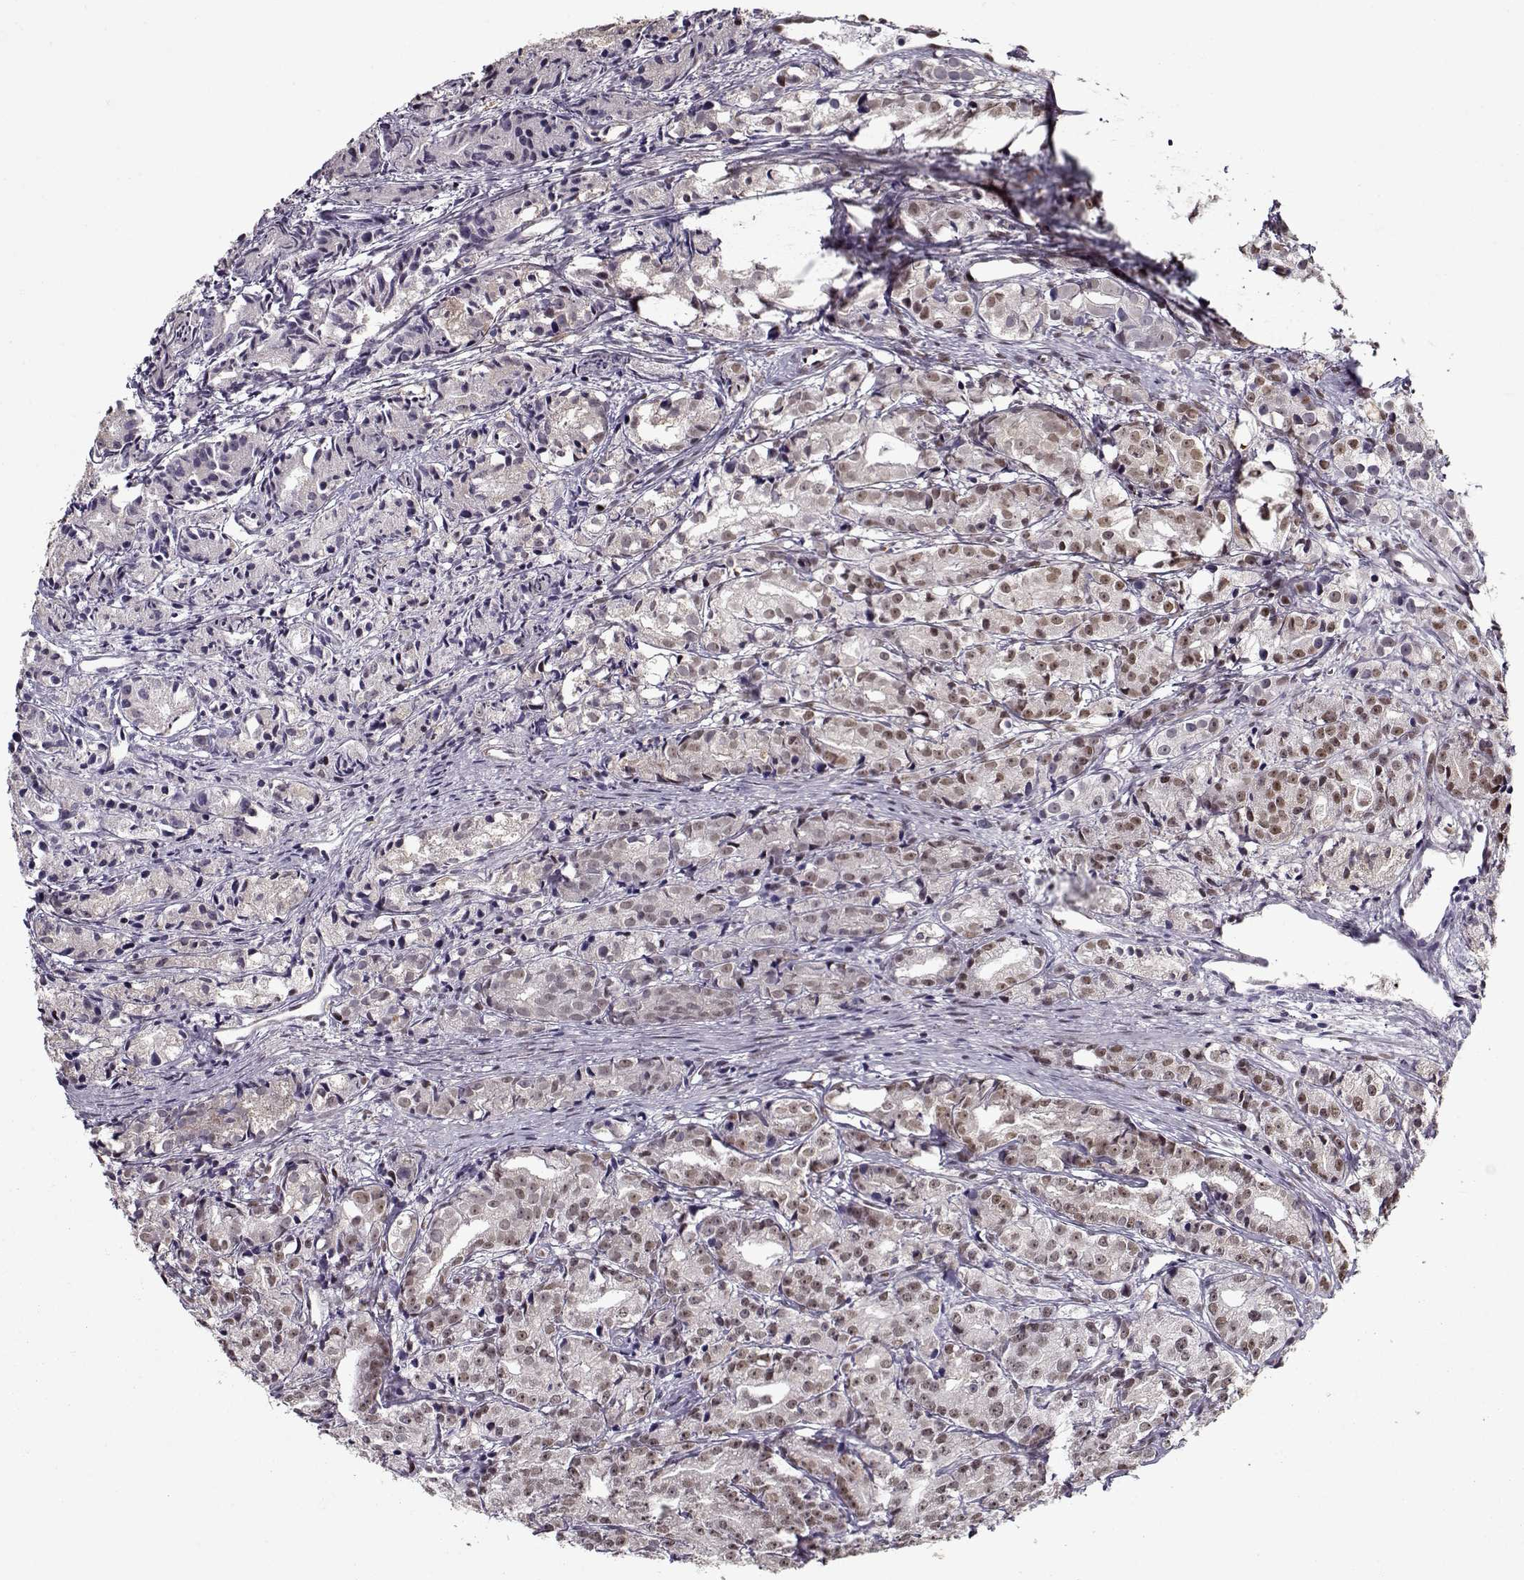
{"staining": {"intensity": "weak", "quantity": ">75%", "location": "nuclear"}, "tissue": "prostate cancer", "cell_type": "Tumor cells", "image_type": "cancer", "snomed": [{"axis": "morphology", "description": "Adenocarcinoma, Medium grade"}, {"axis": "topography", "description": "Prostate"}], "caption": "A histopathology image showing weak nuclear expression in about >75% of tumor cells in prostate adenocarcinoma (medium-grade), as visualized by brown immunohistochemical staining.", "gene": "PRMT8", "patient": {"sex": "male", "age": 74}}